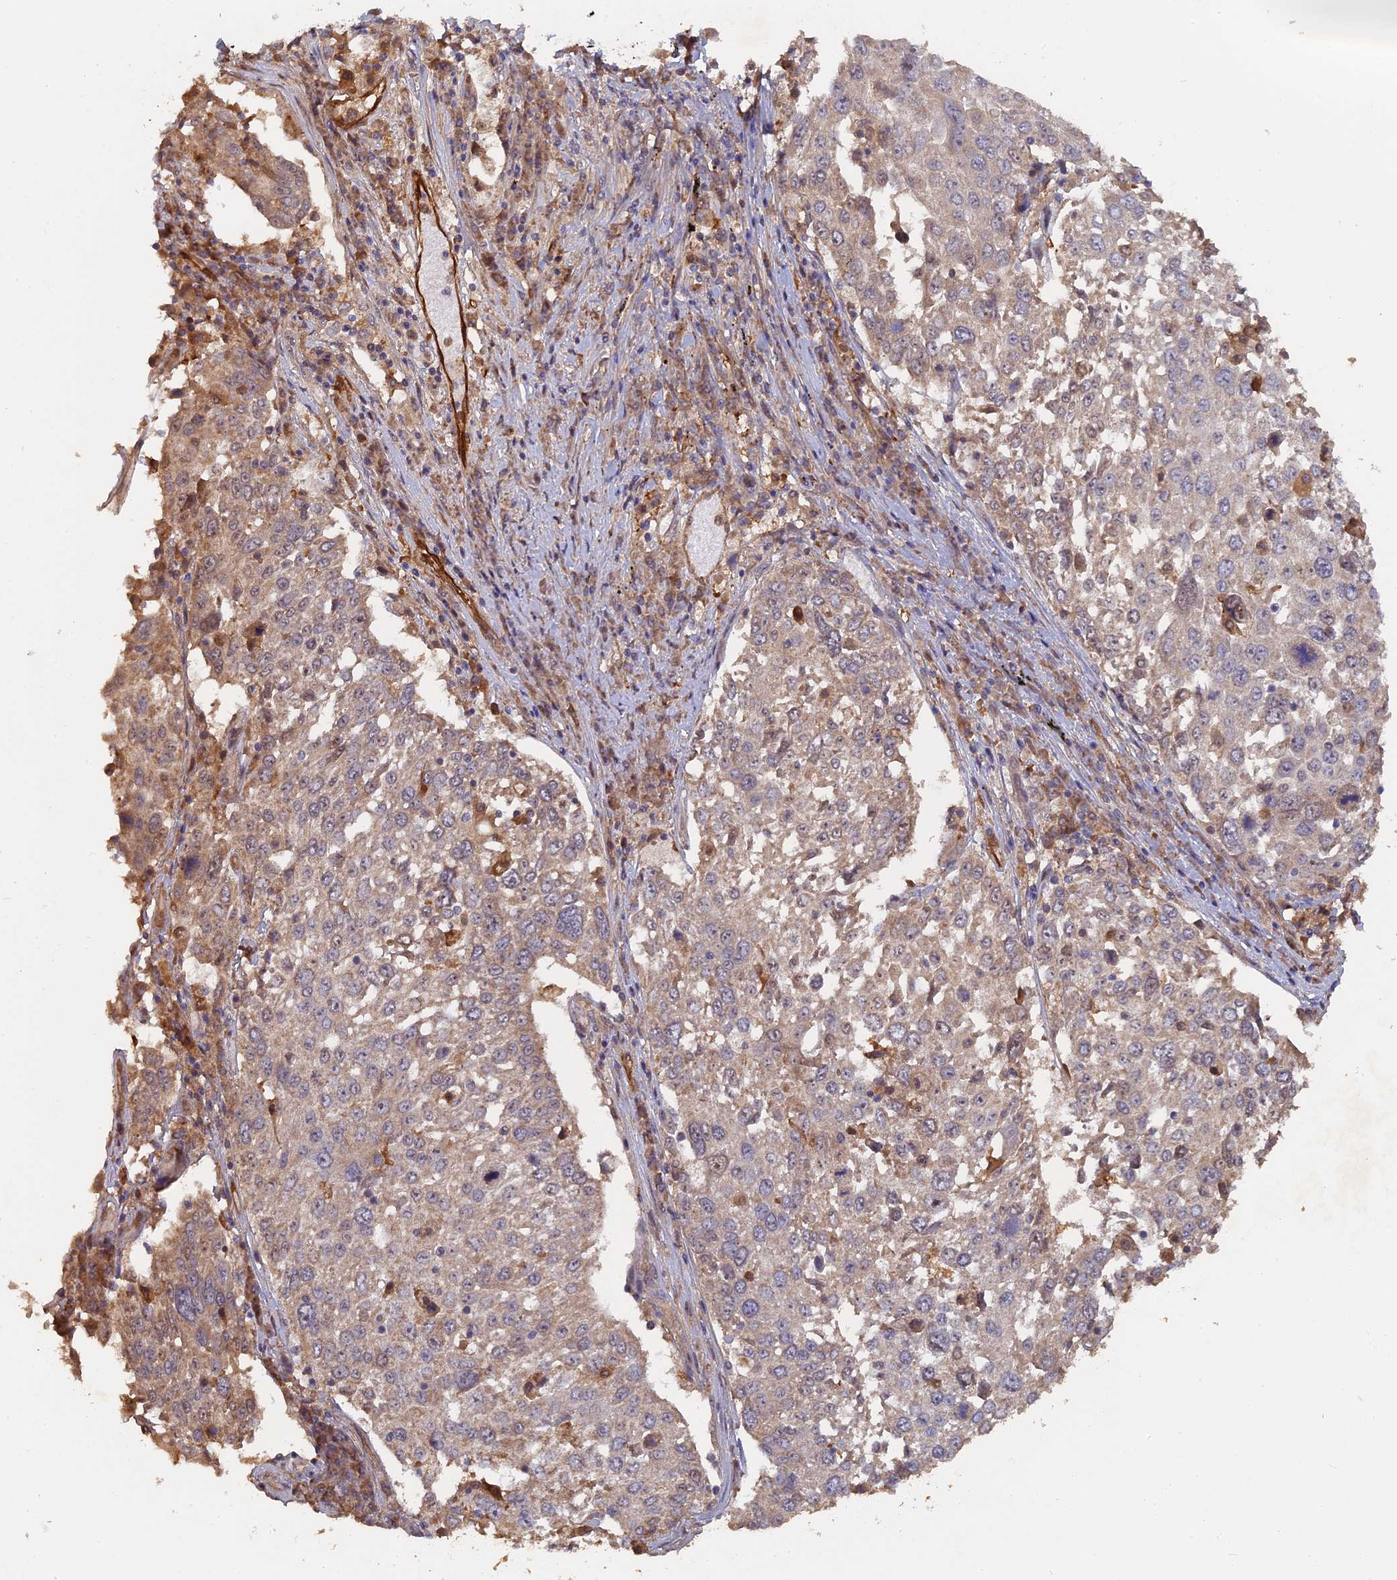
{"staining": {"intensity": "weak", "quantity": "<25%", "location": "cytoplasmic/membranous"}, "tissue": "lung cancer", "cell_type": "Tumor cells", "image_type": "cancer", "snomed": [{"axis": "morphology", "description": "Squamous cell carcinoma, NOS"}, {"axis": "topography", "description": "Lung"}], "caption": "A micrograph of squamous cell carcinoma (lung) stained for a protein shows no brown staining in tumor cells.", "gene": "SAC3D1", "patient": {"sex": "male", "age": 65}}